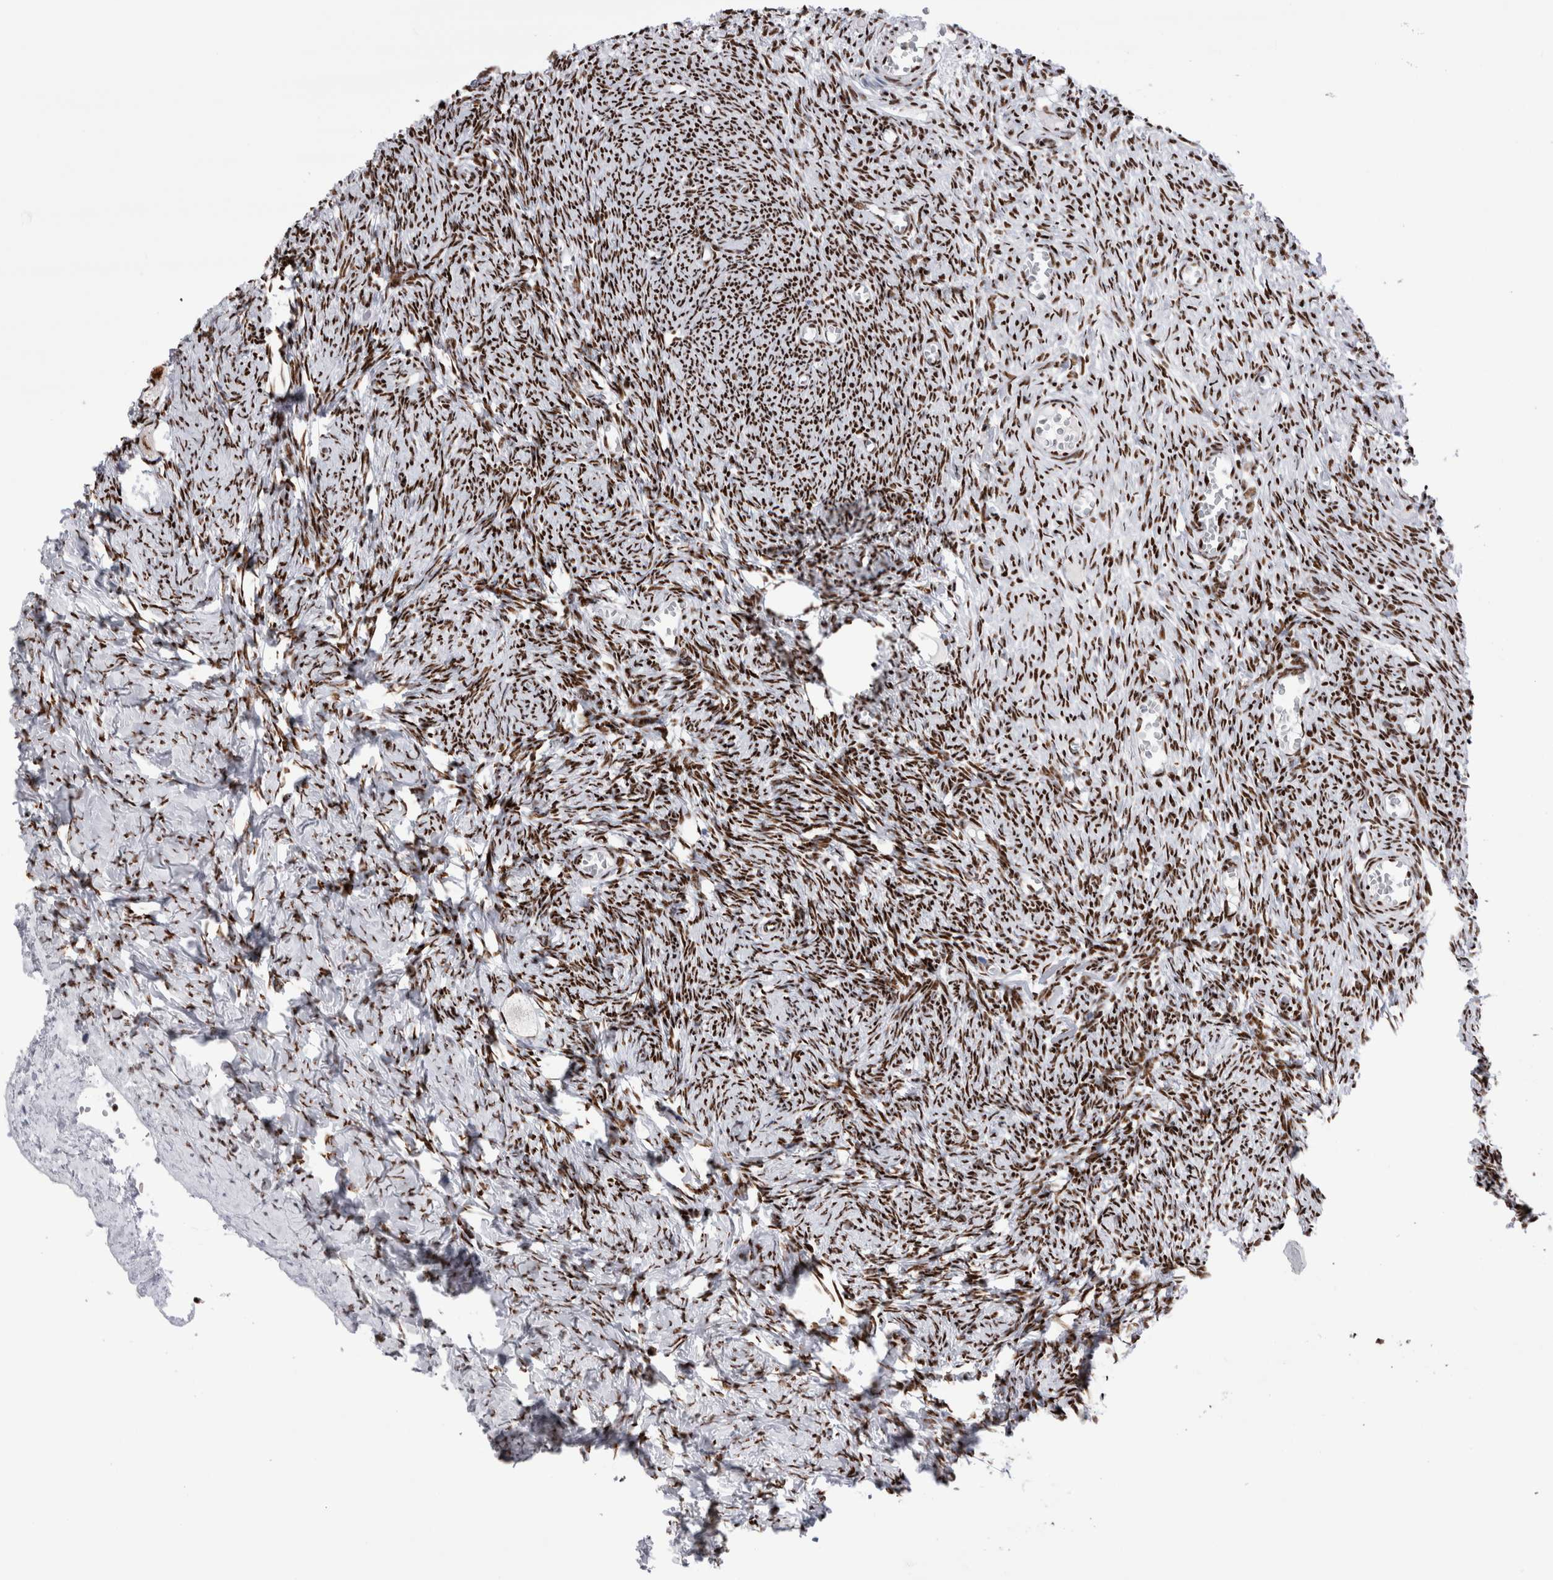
{"staining": {"intensity": "strong", "quantity": ">75%", "location": "nuclear"}, "tissue": "ovary", "cell_type": "Follicle cells", "image_type": "normal", "snomed": [{"axis": "morphology", "description": "Normal tissue, NOS"}, {"axis": "topography", "description": "Ovary"}], "caption": "IHC micrograph of benign ovary: ovary stained using IHC exhibits high levels of strong protein expression localized specifically in the nuclear of follicle cells, appearing as a nuclear brown color.", "gene": "RBM6", "patient": {"sex": "female", "age": 27}}